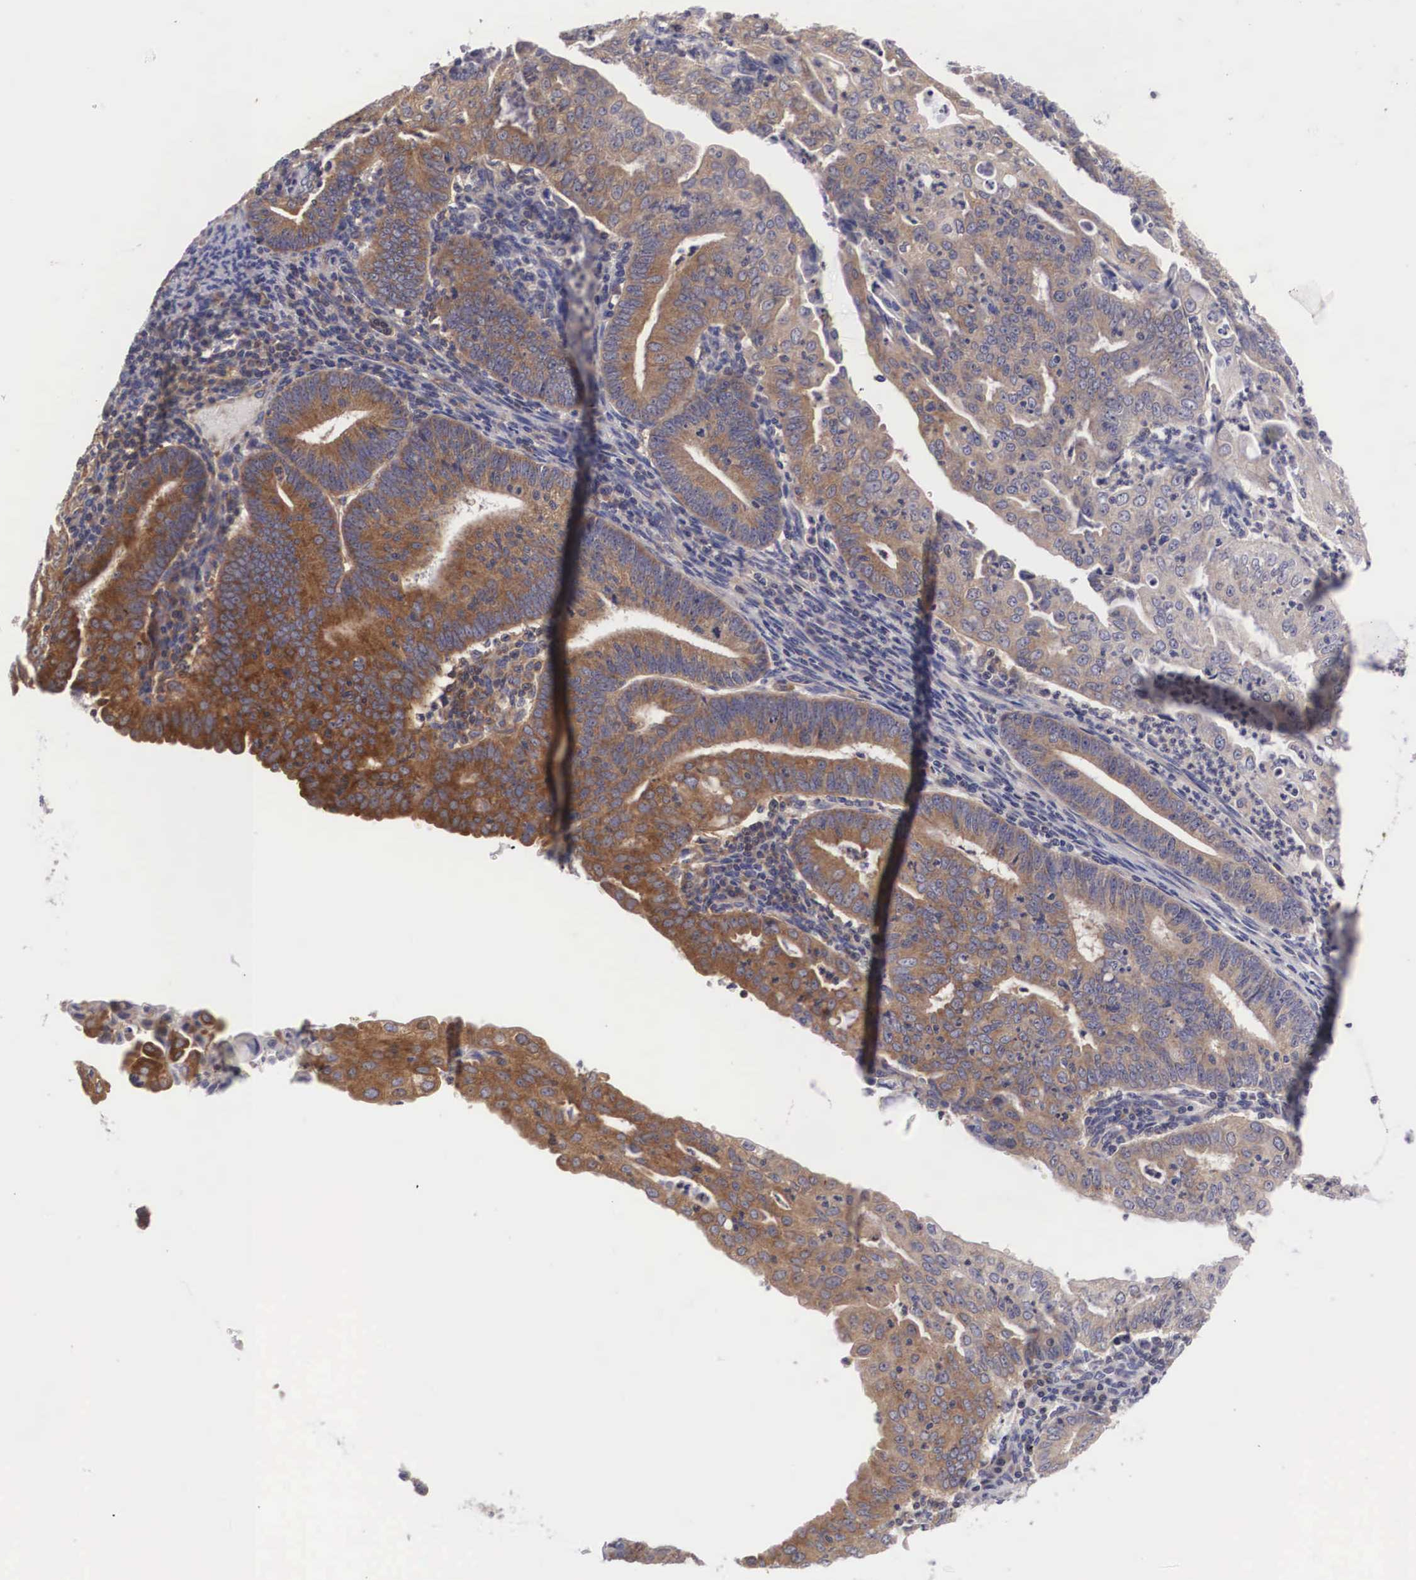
{"staining": {"intensity": "moderate", "quantity": ">75%", "location": "cytoplasmic/membranous"}, "tissue": "endometrial cancer", "cell_type": "Tumor cells", "image_type": "cancer", "snomed": [{"axis": "morphology", "description": "Adenocarcinoma, NOS"}, {"axis": "topography", "description": "Endometrium"}], "caption": "Human endometrial adenocarcinoma stained with a protein marker displays moderate staining in tumor cells.", "gene": "GRIPAP1", "patient": {"sex": "female", "age": 60}}